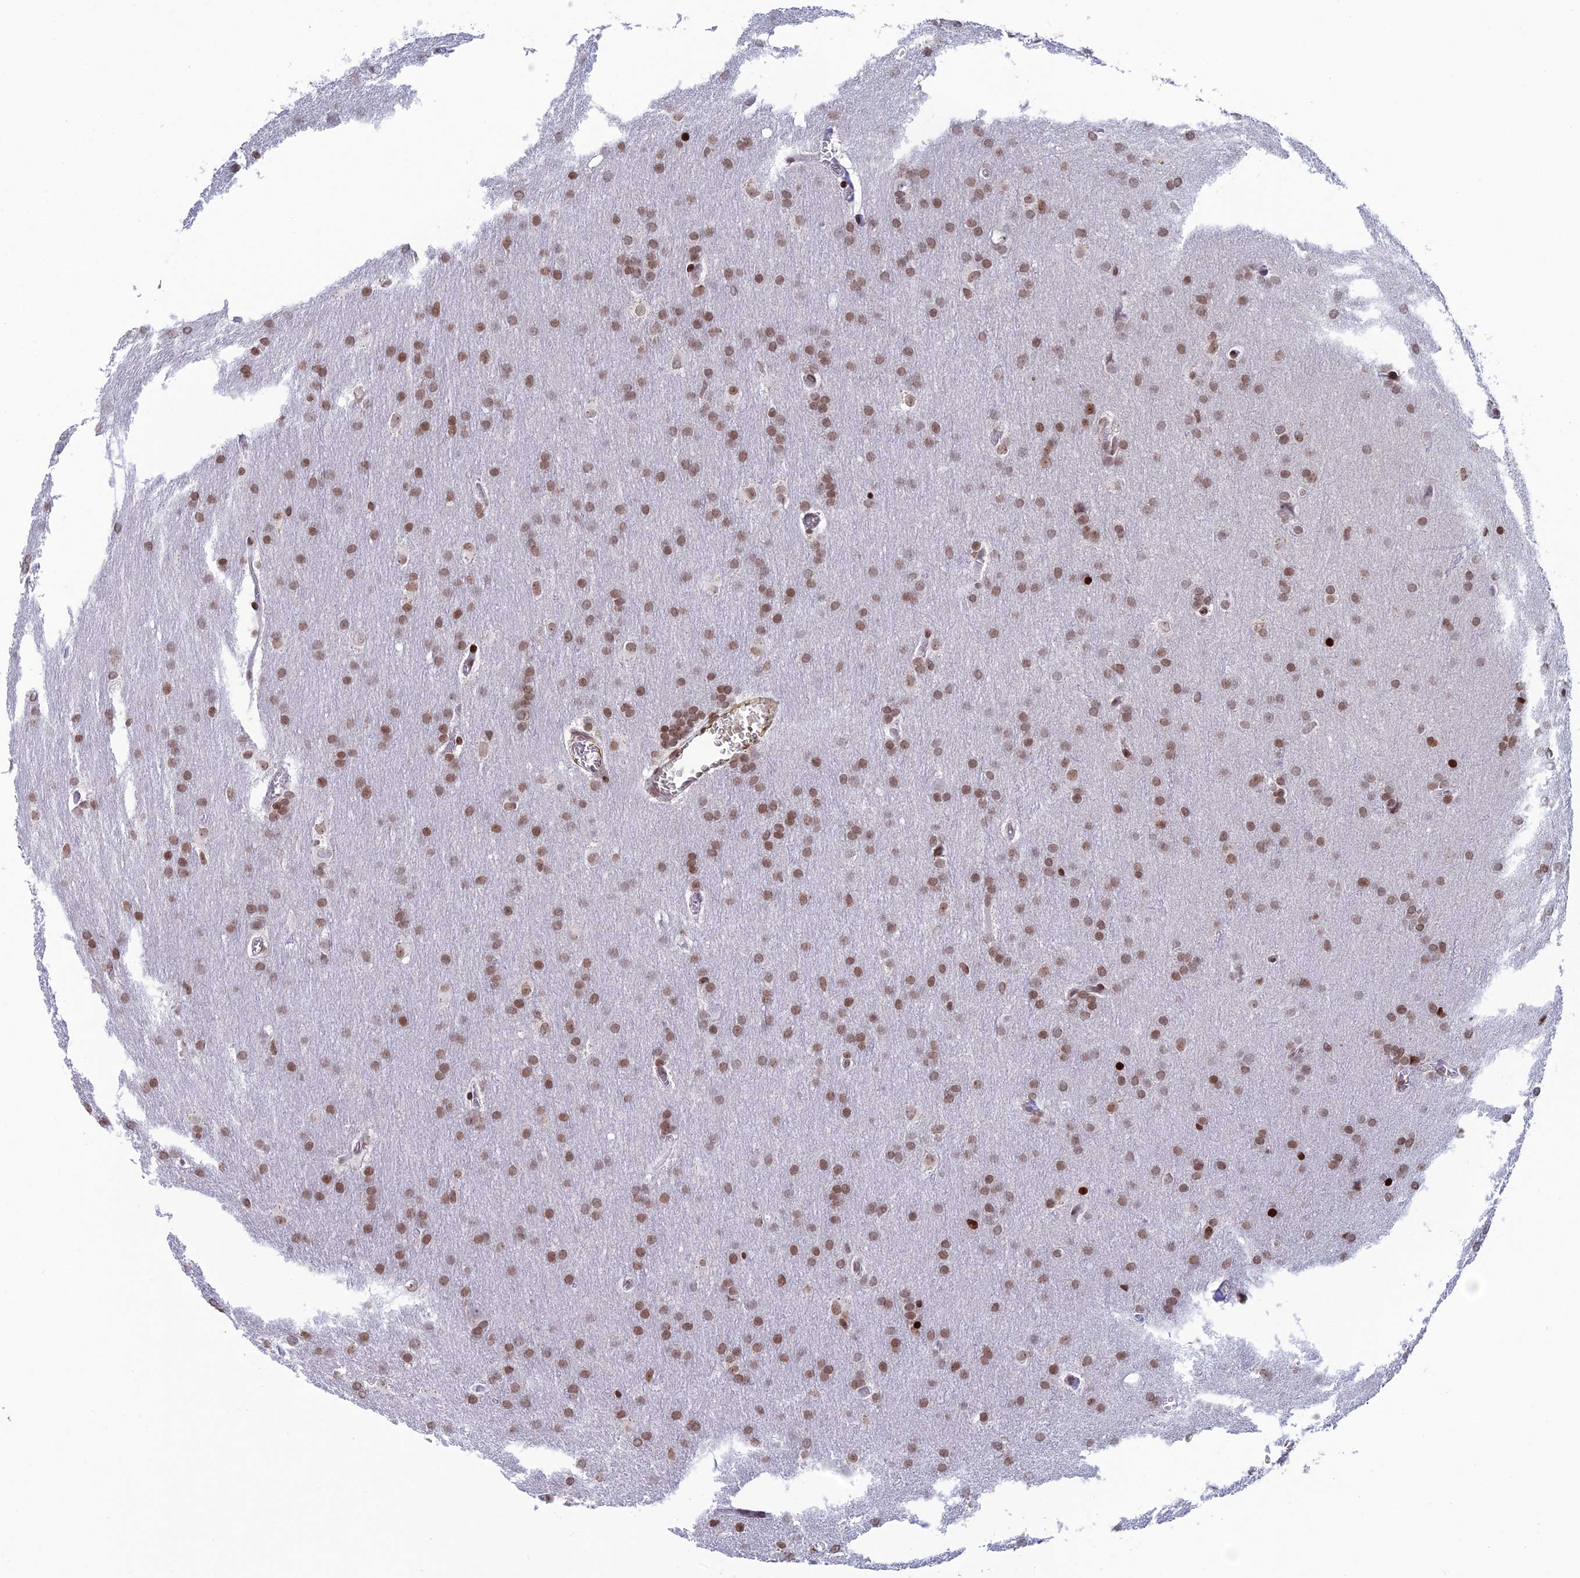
{"staining": {"intensity": "moderate", "quantity": ">75%", "location": "nuclear"}, "tissue": "glioma", "cell_type": "Tumor cells", "image_type": "cancer", "snomed": [{"axis": "morphology", "description": "Glioma, malignant, Low grade"}, {"axis": "topography", "description": "Brain"}], "caption": "Brown immunohistochemical staining in human malignant glioma (low-grade) displays moderate nuclear staining in about >75% of tumor cells. The protein is shown in brown color, while the nuclei are stained blue.", "gene": "AFF3", "patient": {"sex": "female", "age": 32}}